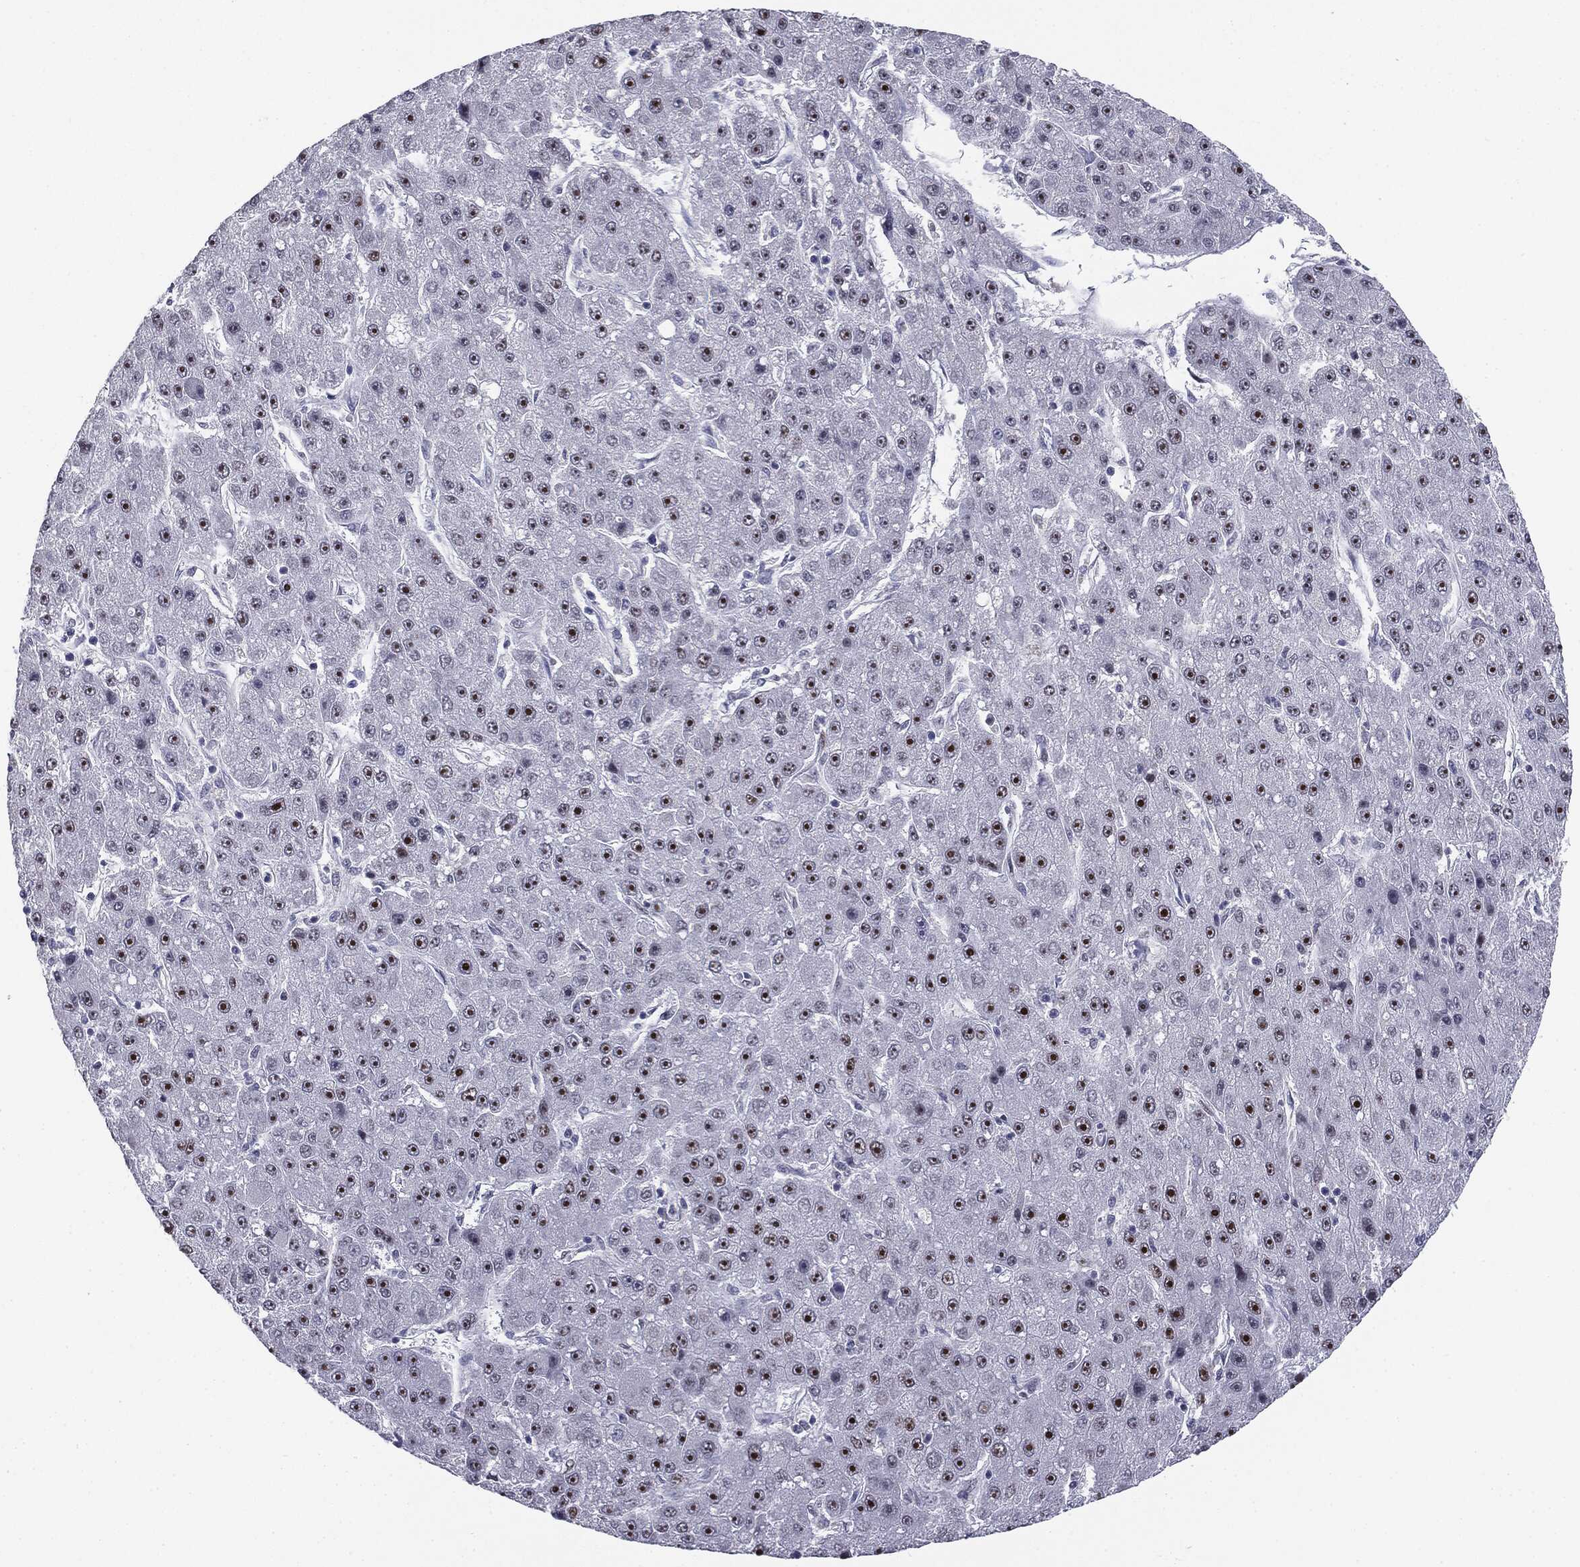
{"staining": {"intensity": "moderate", "quantity": ">75%", "location": "nuclear"}, "tissue": "liver cancer", "cell_type": "Tumor cells", "image_type": "cancer", "snomed": [{"axis": "morphology", "description": "Carcinoma, Hepatocellular, NOS"}, {"axis": "topography", "description": "Liver"}], "caption": "Hepatocellular carcinoma (liver) was stained to show a protein in brown. There is medium levels of moderate nuclear positivity in approximately >75% of tumor cells.", "gene": "MDC1", "patient": {"sex": "male", "age": 67}}